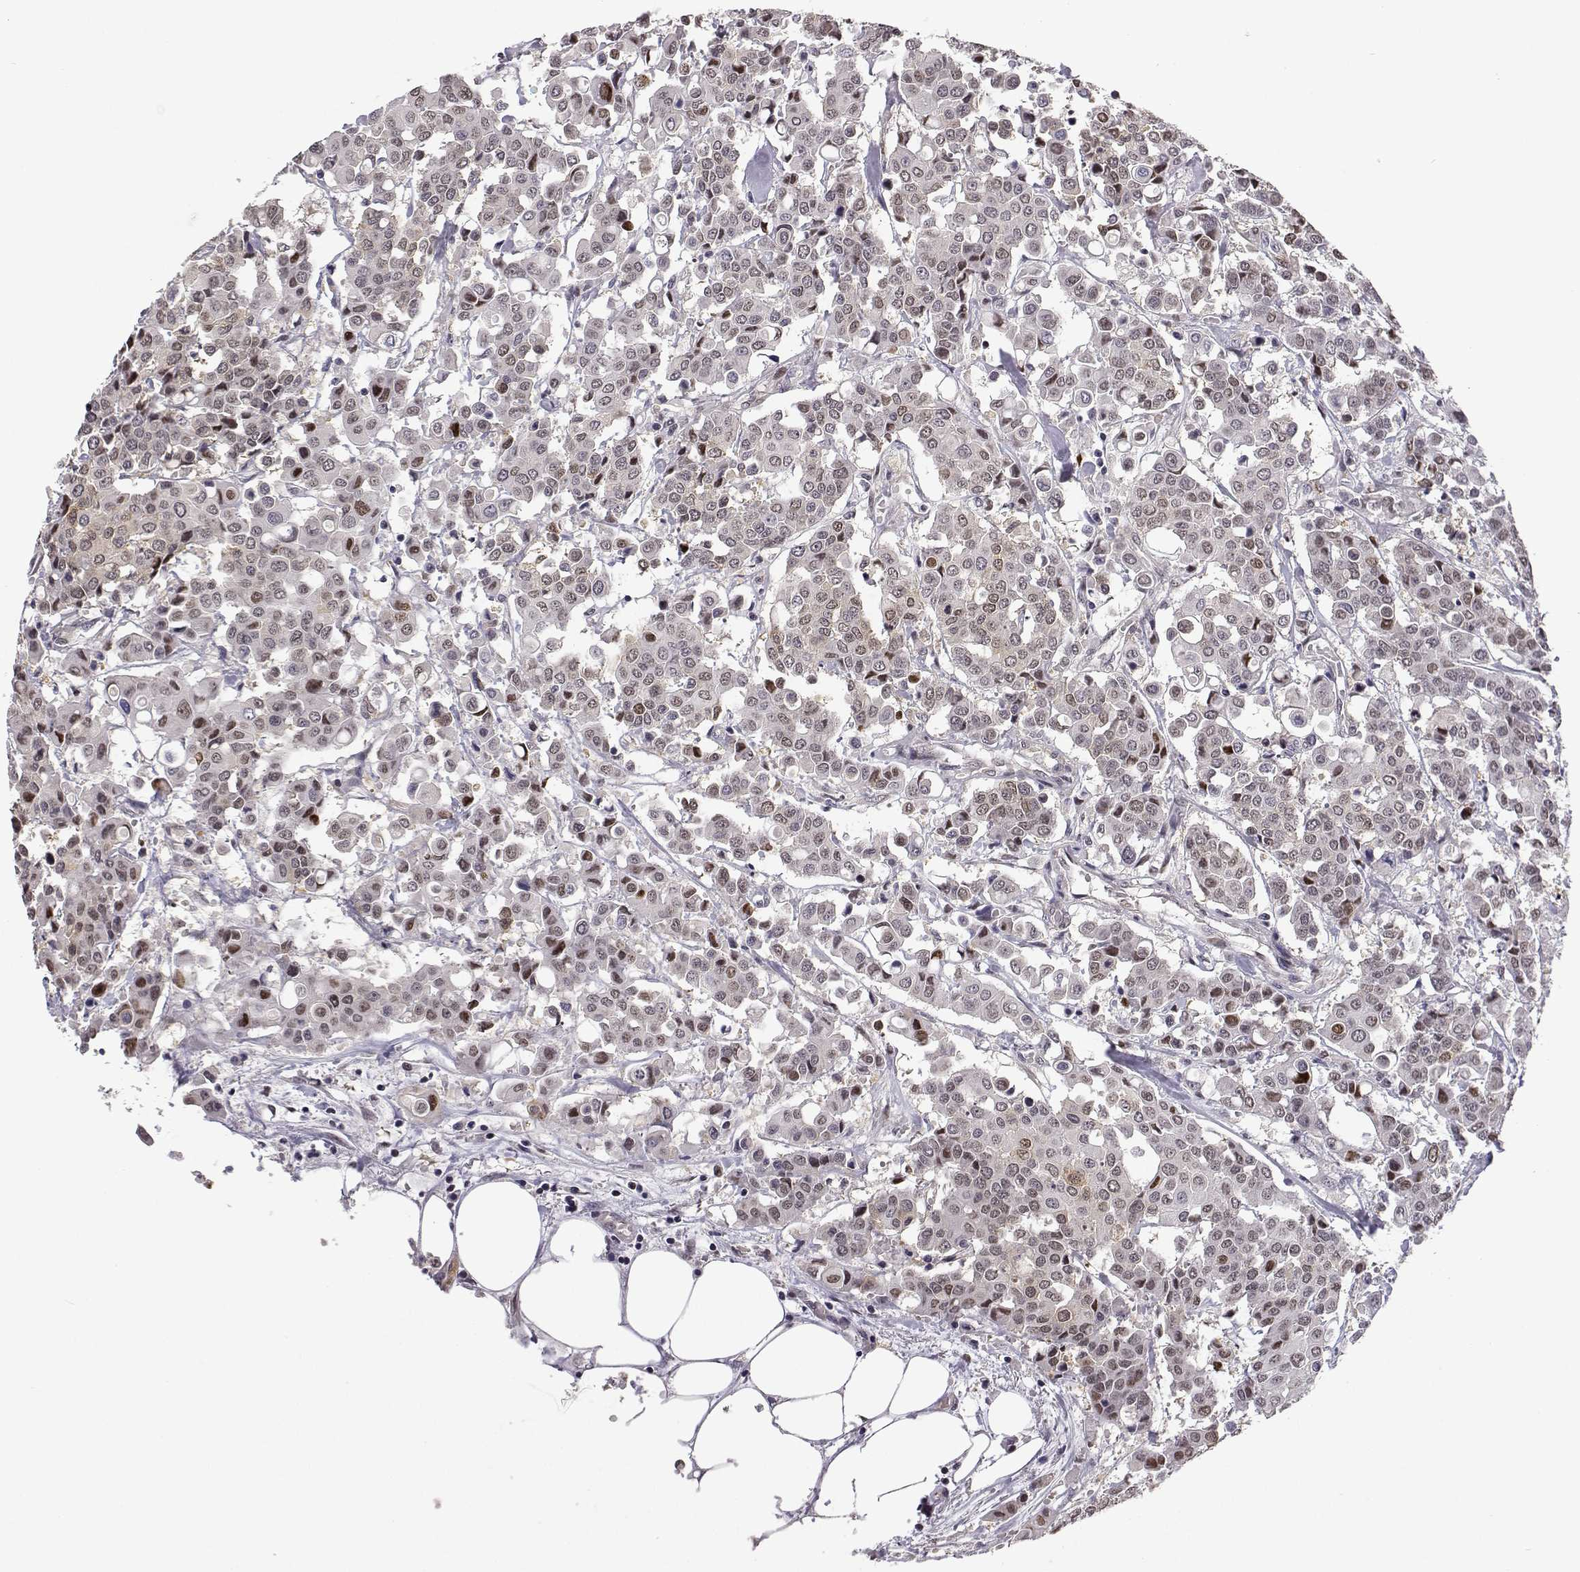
{"staining": {"intensity": "moderate", "quantity": ">75%", "location": "nuclear"}, "tissue": "carcinoid", "cell_type": "Tumor cells", "image_type": "cancer", "snomed": [{"axis": "morphology", "description": "Carcinoid, malignant, NOS"}, {"axis": "topography", "description": "Colon"}], "caption": "This is an image of immunohistochemistry staining of carcinoid, which shows moderate expression in the nuclear of tumor cells.", "gene": "PHGDH", "patient": {"sex": "male", "age": 81}}